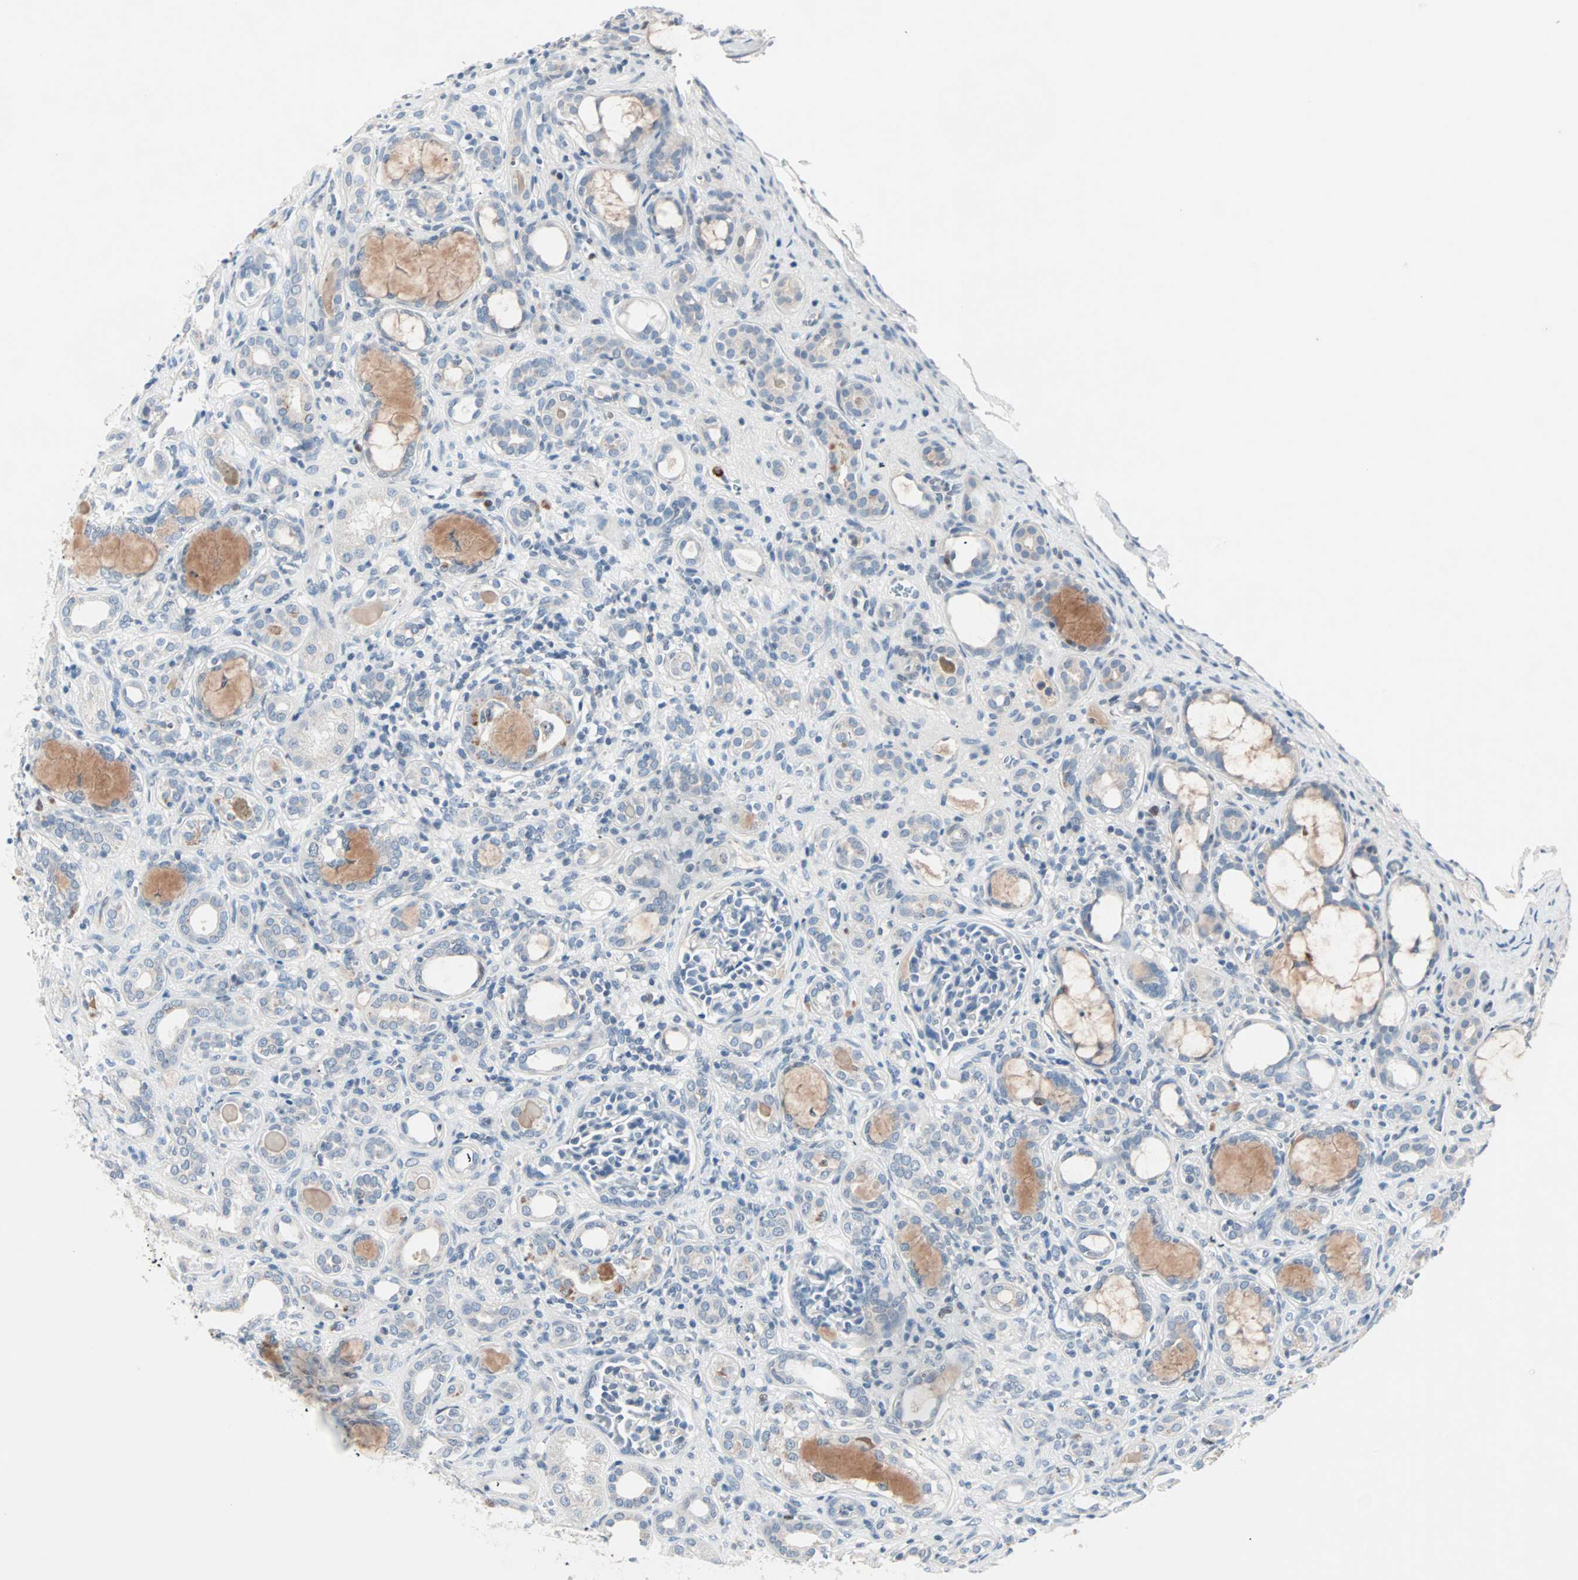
{"staining": {"intensity": "negative", "quantity": "none", "location": "none"}, "tissue": "kidney", "cell_type": "Cells in glomeruli", "image_type": "normal", "snomed": [{"axis": "morphology", "description": "Normal tissue, NOS"}, {"axis": "topography", "description": "Kidney"}], "caption": "This is a micrograph of immunohistochemistry (IHC) staining of normal kidney, which shows no expression in cells in glomeruli. (Stains: DAB (3,3'-diaminobenzidine) immunohistochemistry (IHC) with hematoxylin counter stain, Microscopy: brightfield microscopy at high magnification).", "gene": "CCNE2", "patient": {"sex": "male", "age": 7}}